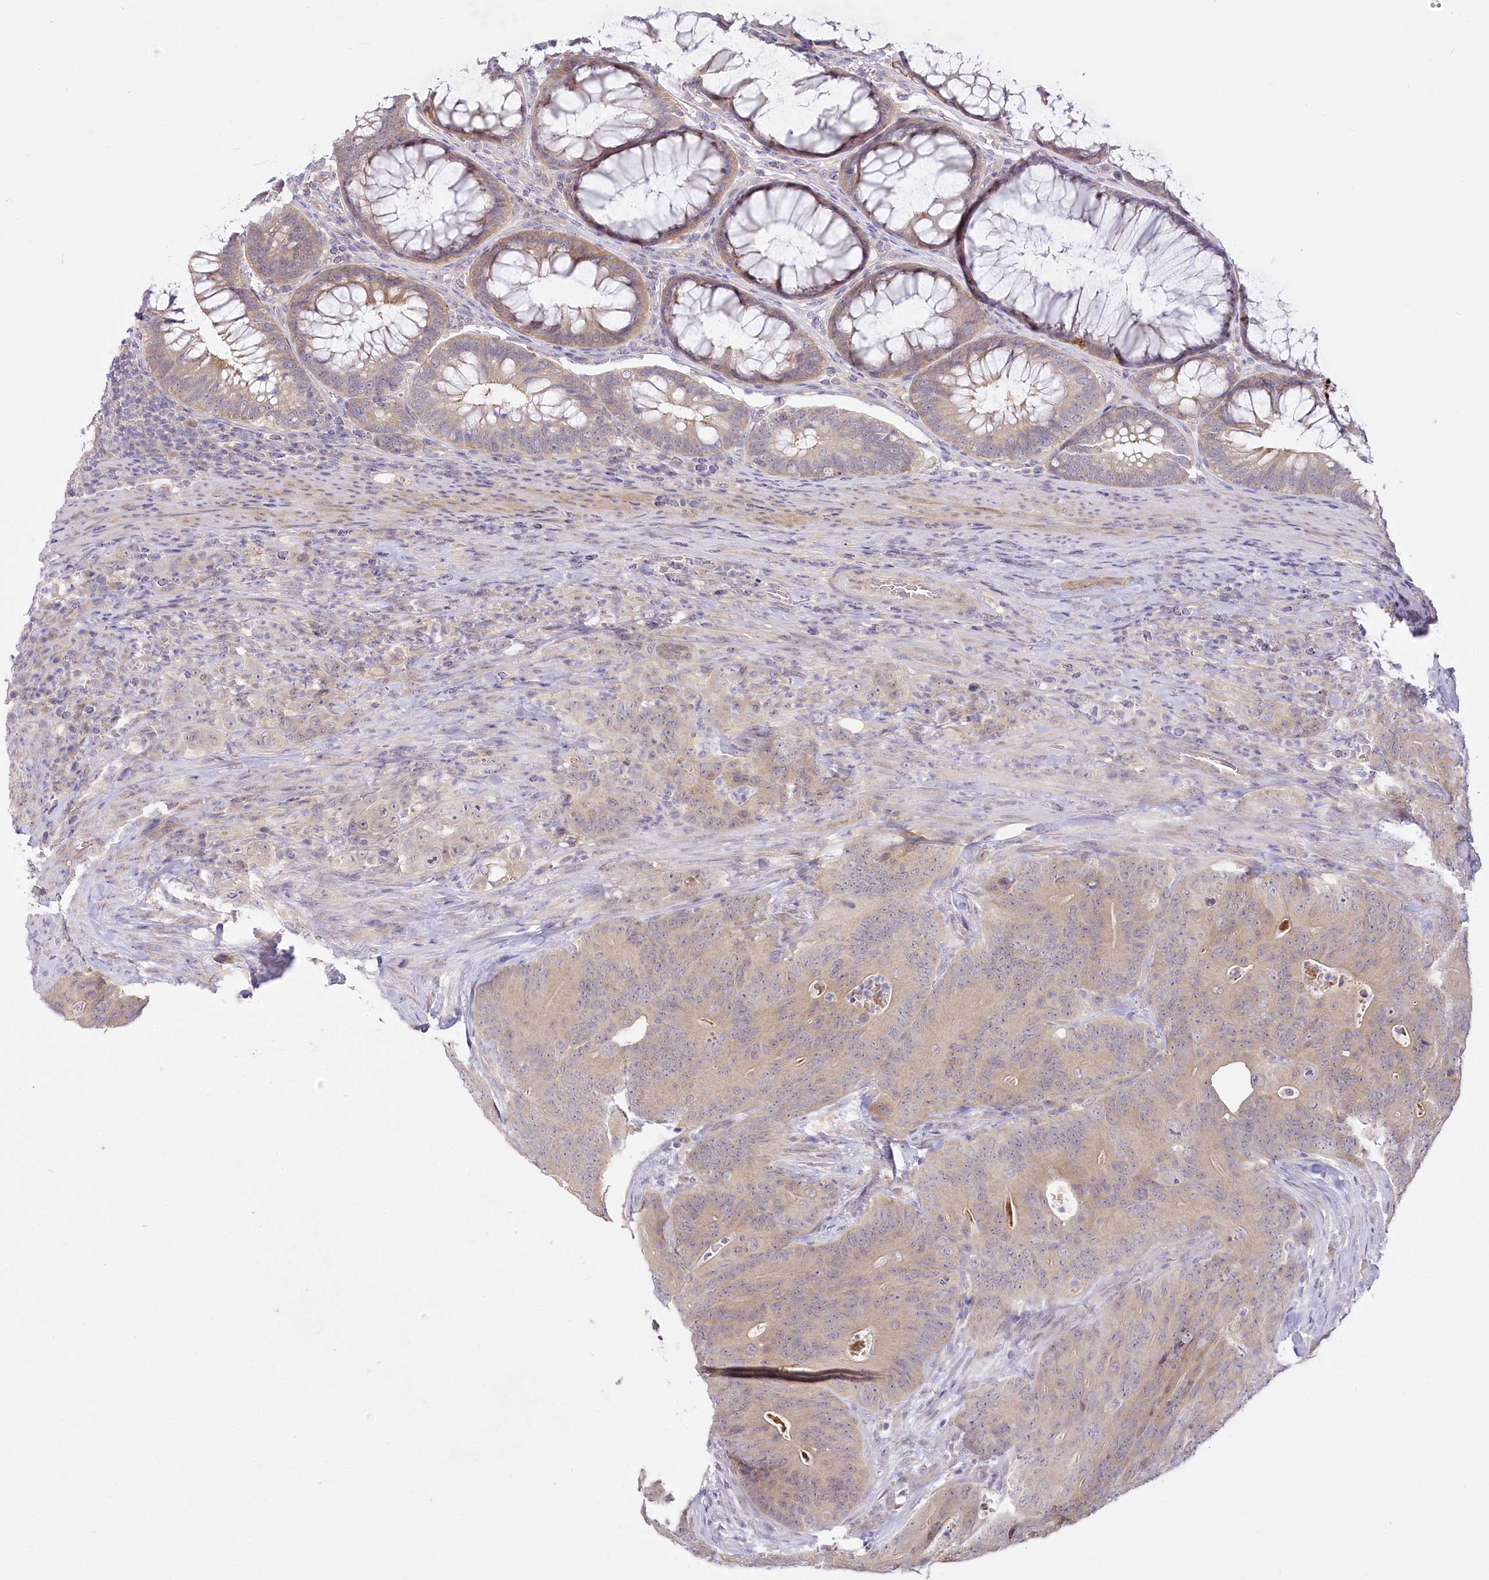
{"staining": {"intensity": "weak", "quantity": "<25%", "location": "cytoplasmic/membranous"}, "tissue": "colorectal cancer", "cell_type": "Tumor cells", "image_type": "cancer", "snomed": [{"axis": "morphology", "description": "Normal tissue, NOS"}, {"axis": "topography", "description": "Colon"}], "caption": "Image shows no significant protein positivity in tumor cells of colorectal cancer. (DAB (3,3'-diaminobenzidine) IHC with hematoxylin counter stain).", "gene": "EFHC2", "patient": {"sex": "female", "age": 82}}